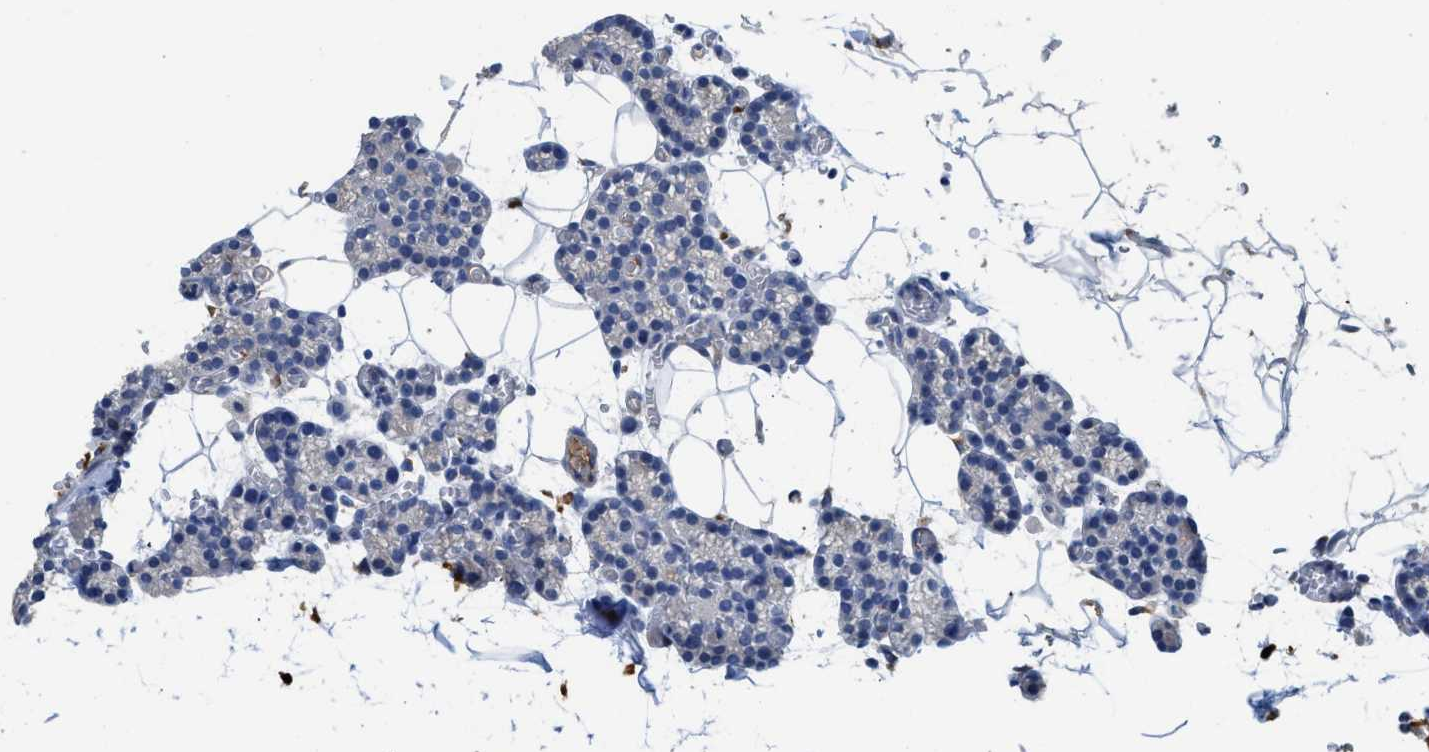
{"staining": {"intensity": "negative", "quantity": "none", "location": "none"}, "tissue": "parathyroid gland", "cell_type": "Glandular cells", "image_type": "normal", "snomed": [{"axis": "morphology", "description": "Normal tissue, NOS"}, {"axis": "morphology", "description": "Adenoma, NOS"}, {"axis": "topography", "description": "Parathyroid gland"}], "caption": "This is an immunohistochemistry micrograph of benign parathyroid gland. There is no staining in glandular cells.", "gene": "C1S", "patient": {"sex": "female", "age": 58}}